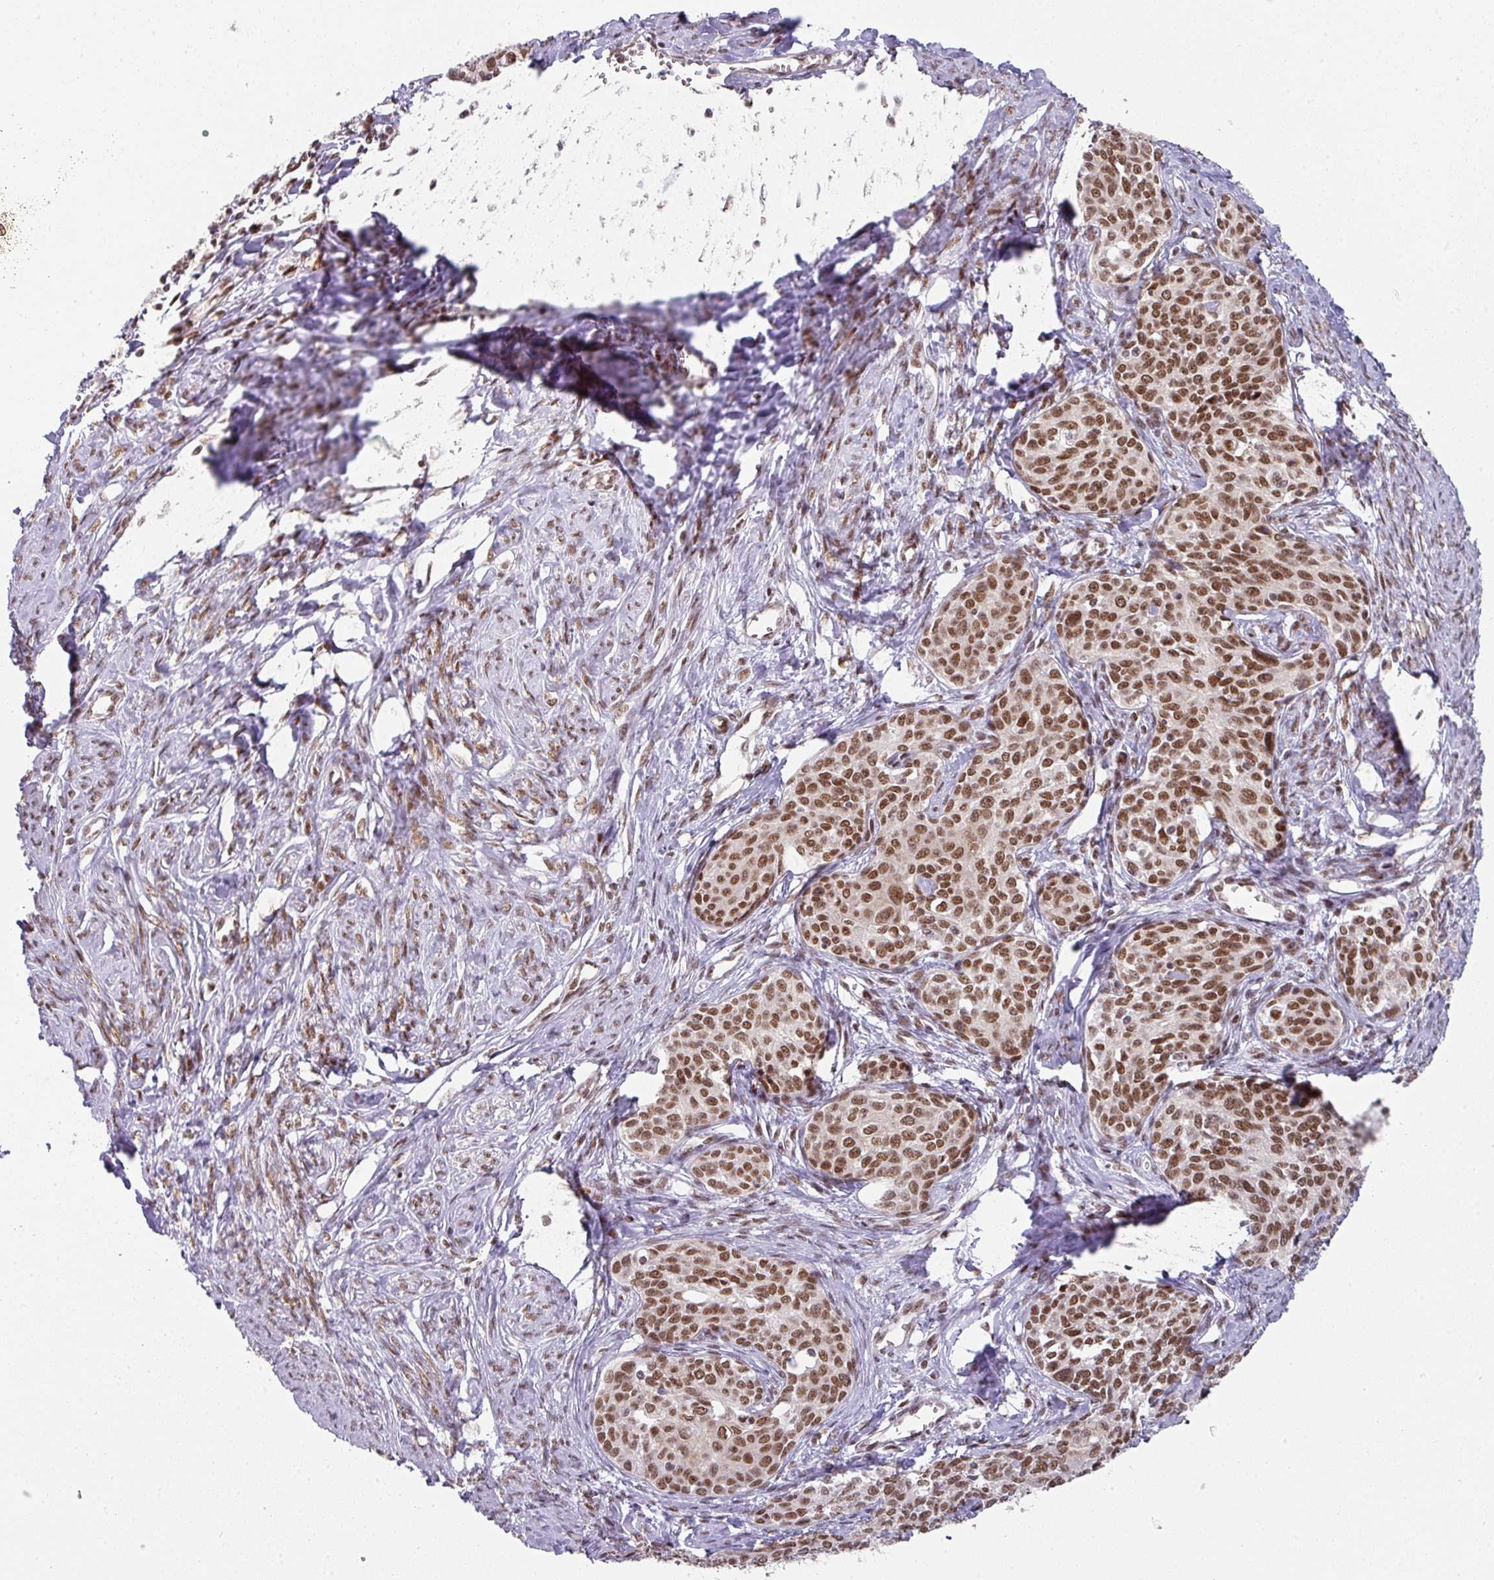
{"staining": {"intensity": "moderate", "quantity": ">75%", "location": "nuclear"}, "tissue": "cervical cancer", "cell_type": "Tumor cells", "image_type": "cancer", "snomed": [{"axis": "morphology", "description": "Squamous cell carcinoma, NOS"}, {"axis": "morphology", "description": "Adenocarcinoma, NOS"}, {"axis": "topography", "description": "Cervix"}], "caption": "Immunohistochemical staining of cervical cancer exhibits moderate nuclear protein staining in about >75% of tumor cells.", "gene": "NCOA5", "patient": {"sex": "female", "age": 52}}